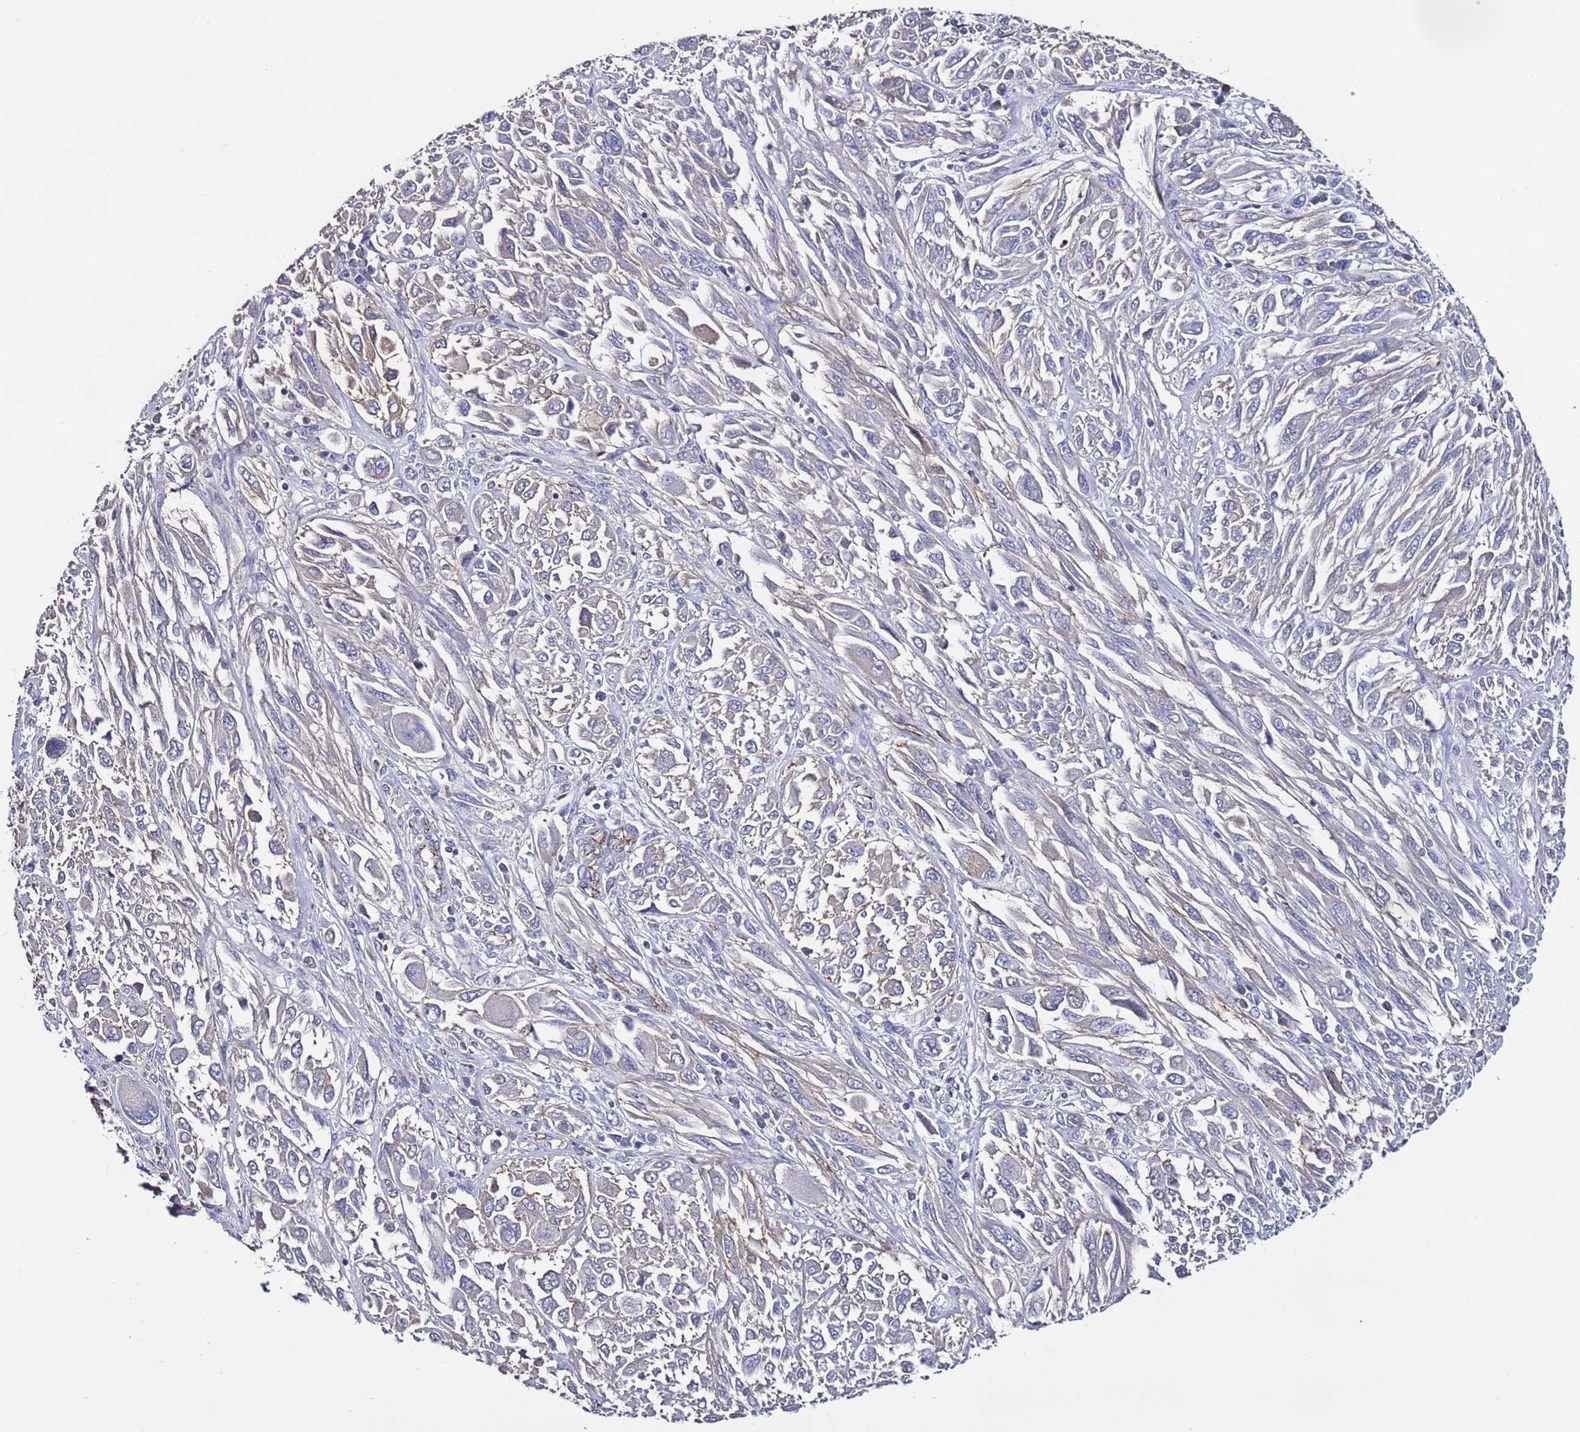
{"staining": {"intensity": "negative", "quantity": "none", "location": "none"}, "tissue": "melanoma", "cell_type": "Tumor cells", "image_type": "cancer", "snomed": [{"axis": "morphology", "description": "Malignant melanoma, NOS"}, {"axis": "topography", "description": "Skin"}], "caption": "Immunohistochemical staining of human malignant melanoma shows no significant positivity in tumor cells.", "gene": "TENM3", "patient": {"sex": "female", "age": 91}}